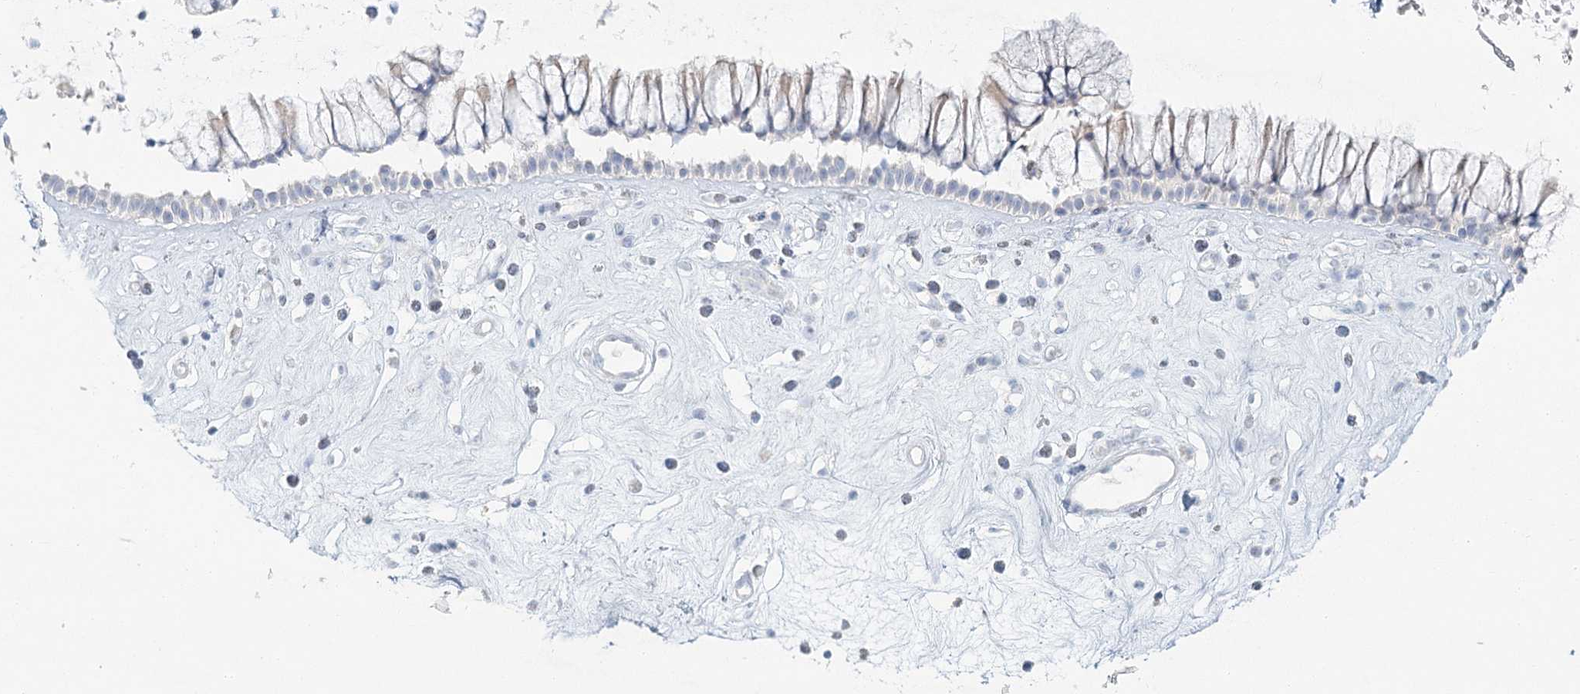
{"staining": {"intensity": "negative", "quantity": "none", "location": "none"}, "tissue": "nasopharynx", "cell_type": "Respiratory epithelial cells", "image_type": "normal", "snomed": [{"axis": "morphology", "description": "Normal tissue, NOS"}, {"axis": "morphology", "description": "Inflammation, NOS"}, {"axis": "topography", "description": "Nasopharynx"}], "caption": "Nasopharynx was stained to show a protein in brown. There is no significant expression in respiratory epithelial cells. The staining was performed using DAB to visualize the protein expression in brown, while the nuclei were stained in blue with hematoxylin (Magnification: 20x).", "gene": "LRP2BP", "patient": {"sex": "male", "age": 29}}